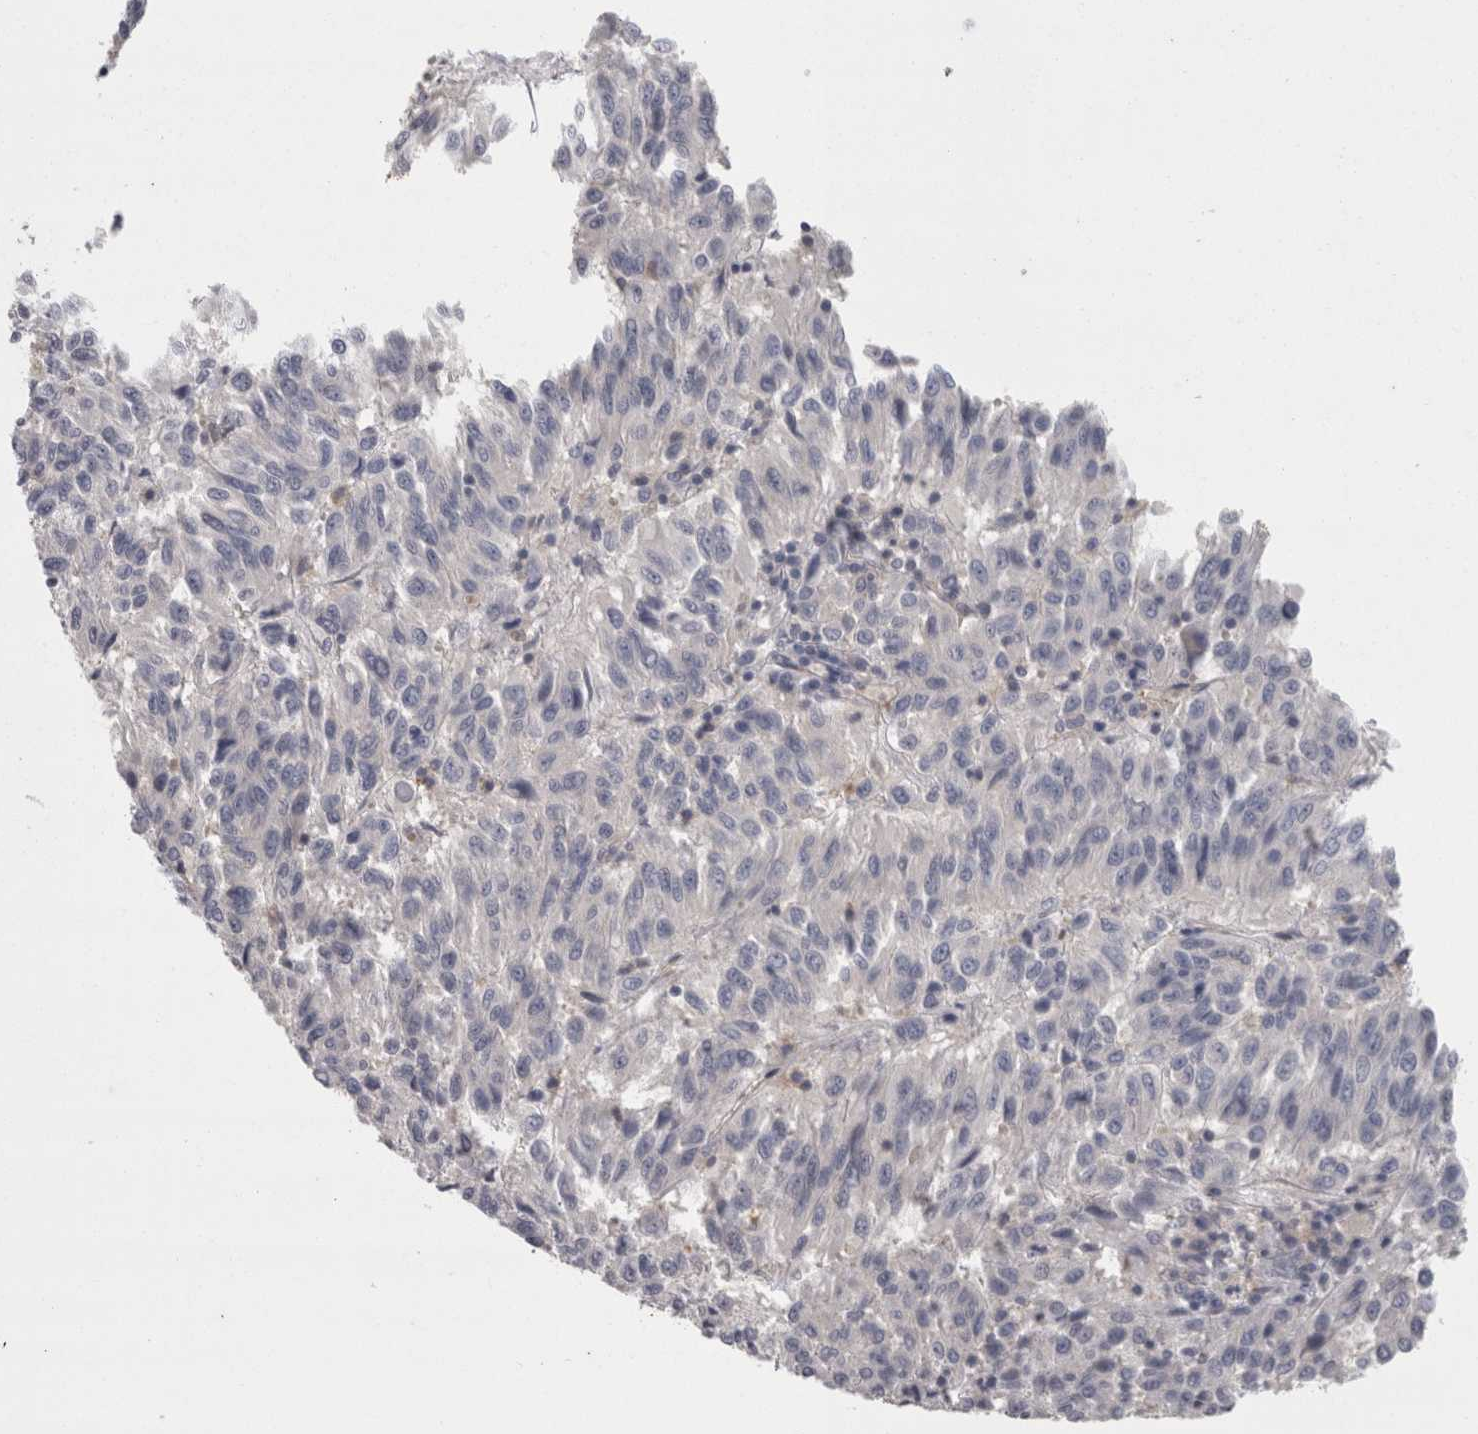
{"staining": {"intensity": "negative", "quantity": "none", "location": "none"}, "tissue": "melanoma", "cell_type": "Tumor cells", "image_type": "cancer", "snomed": [{"axis": "morphology", "description": "Malignant melanoma, Metastatic site"}, {"axis": "topography", "description": "Lung"}], "caption": "A histopathology image of human melanoma is negative for staining in tumor cells.", "gene": "LYZL6", "patient": {"sex": "male", "age": 64}}